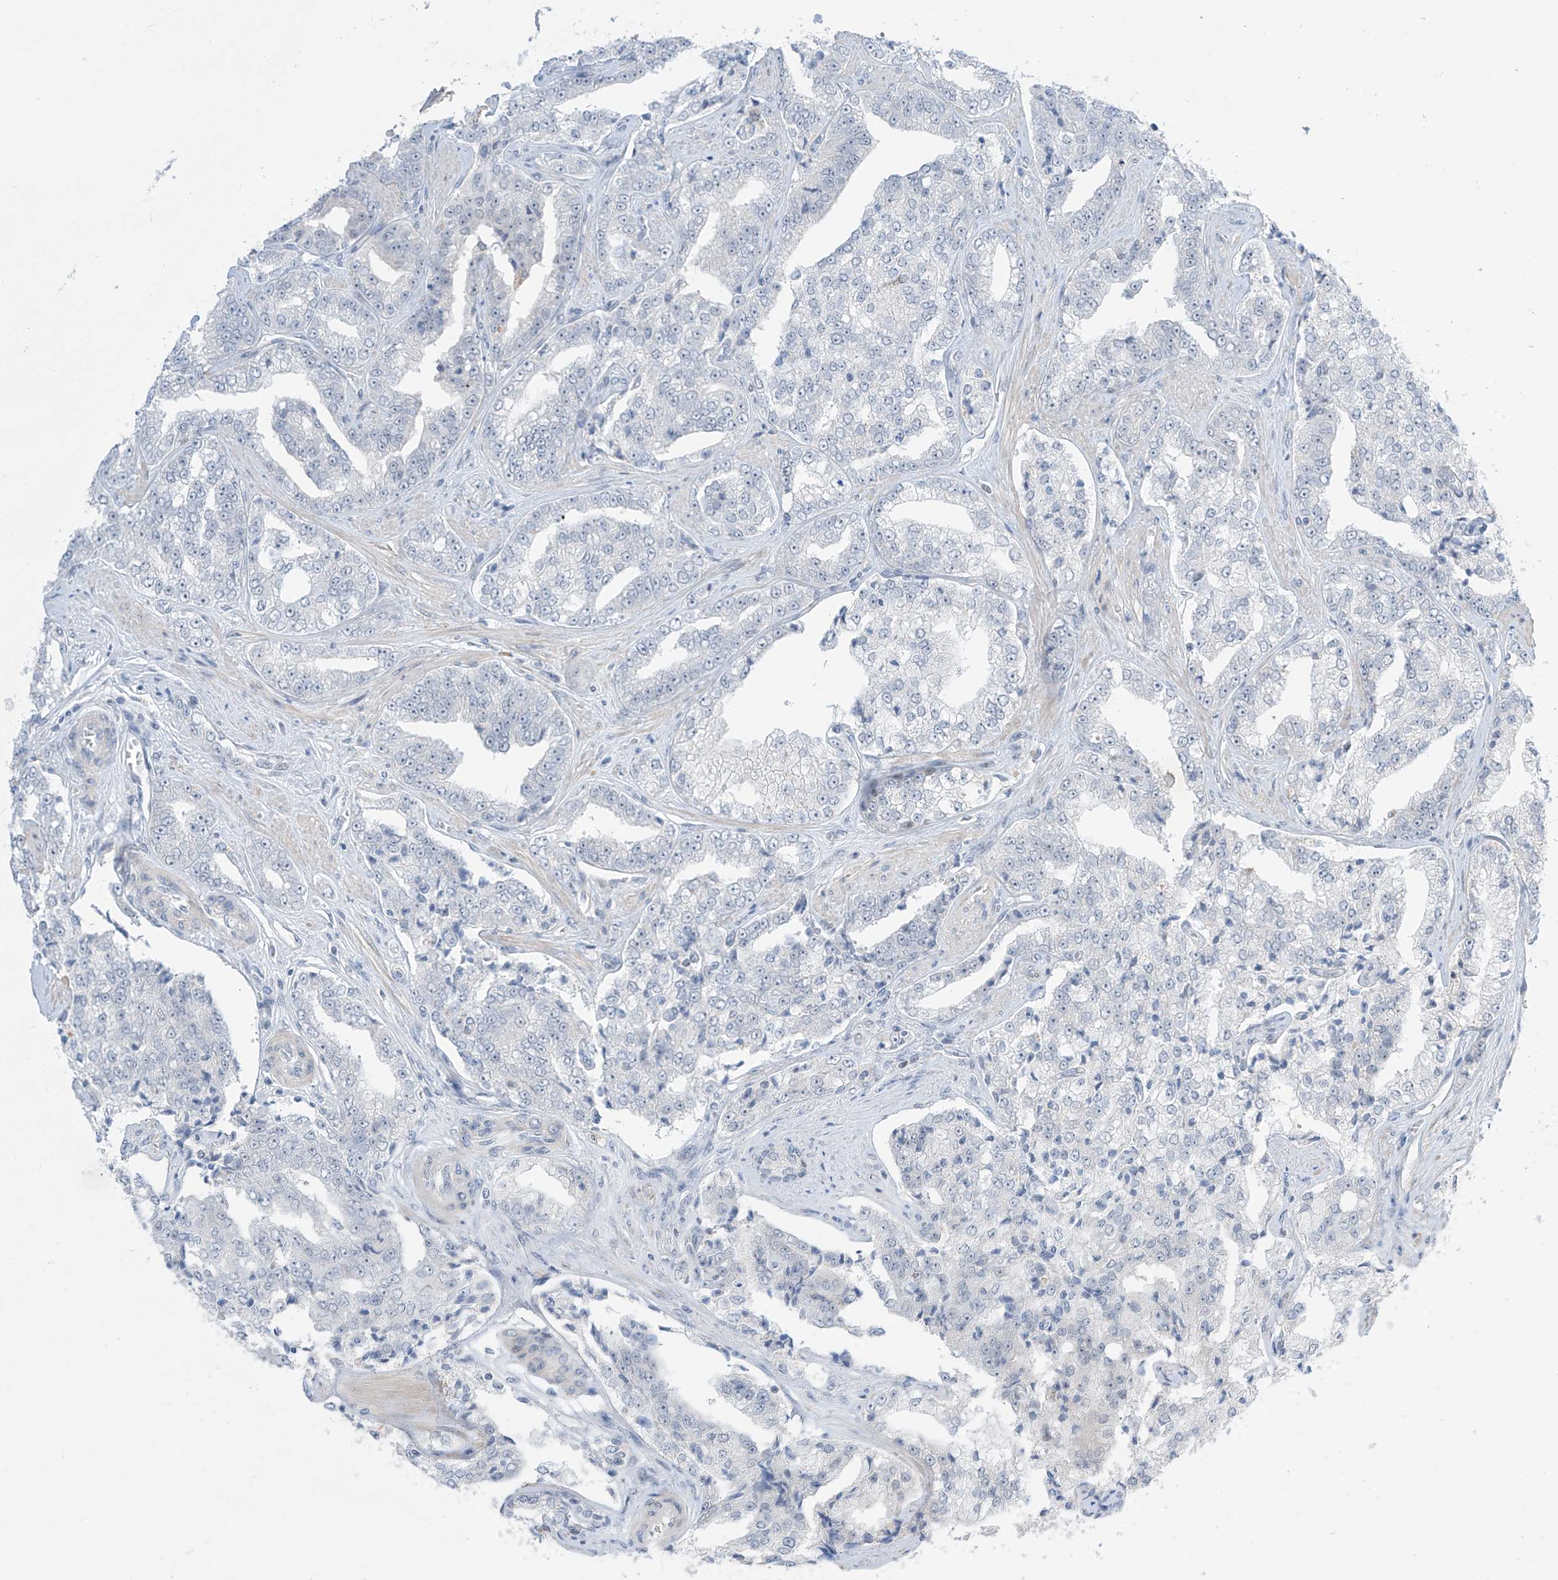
{"staining": {"intensity": "negative", "quantity": "none", "location": "none"}, "tissue": "prostate cancer", "cell_type": "Tumor cells", "image_type": "cancer", "snomed": [{"axis": "morphology", "description": "Adenocarcinoma, High grade"}, {"axis": "topography", "description": "Prostate"}], "caption": "IHC photomicrograph of human prostate cancer (adenocarcinoma (high-grade)) stained for a protein (brown), which reveals no expression in tumor cells. (DAB (3,3'-diaminobenzidine) immunohistochemistry (IHC), high magnification).", "gene": "ASPRV1", "patient": {"sex": "male", "age": 71}}